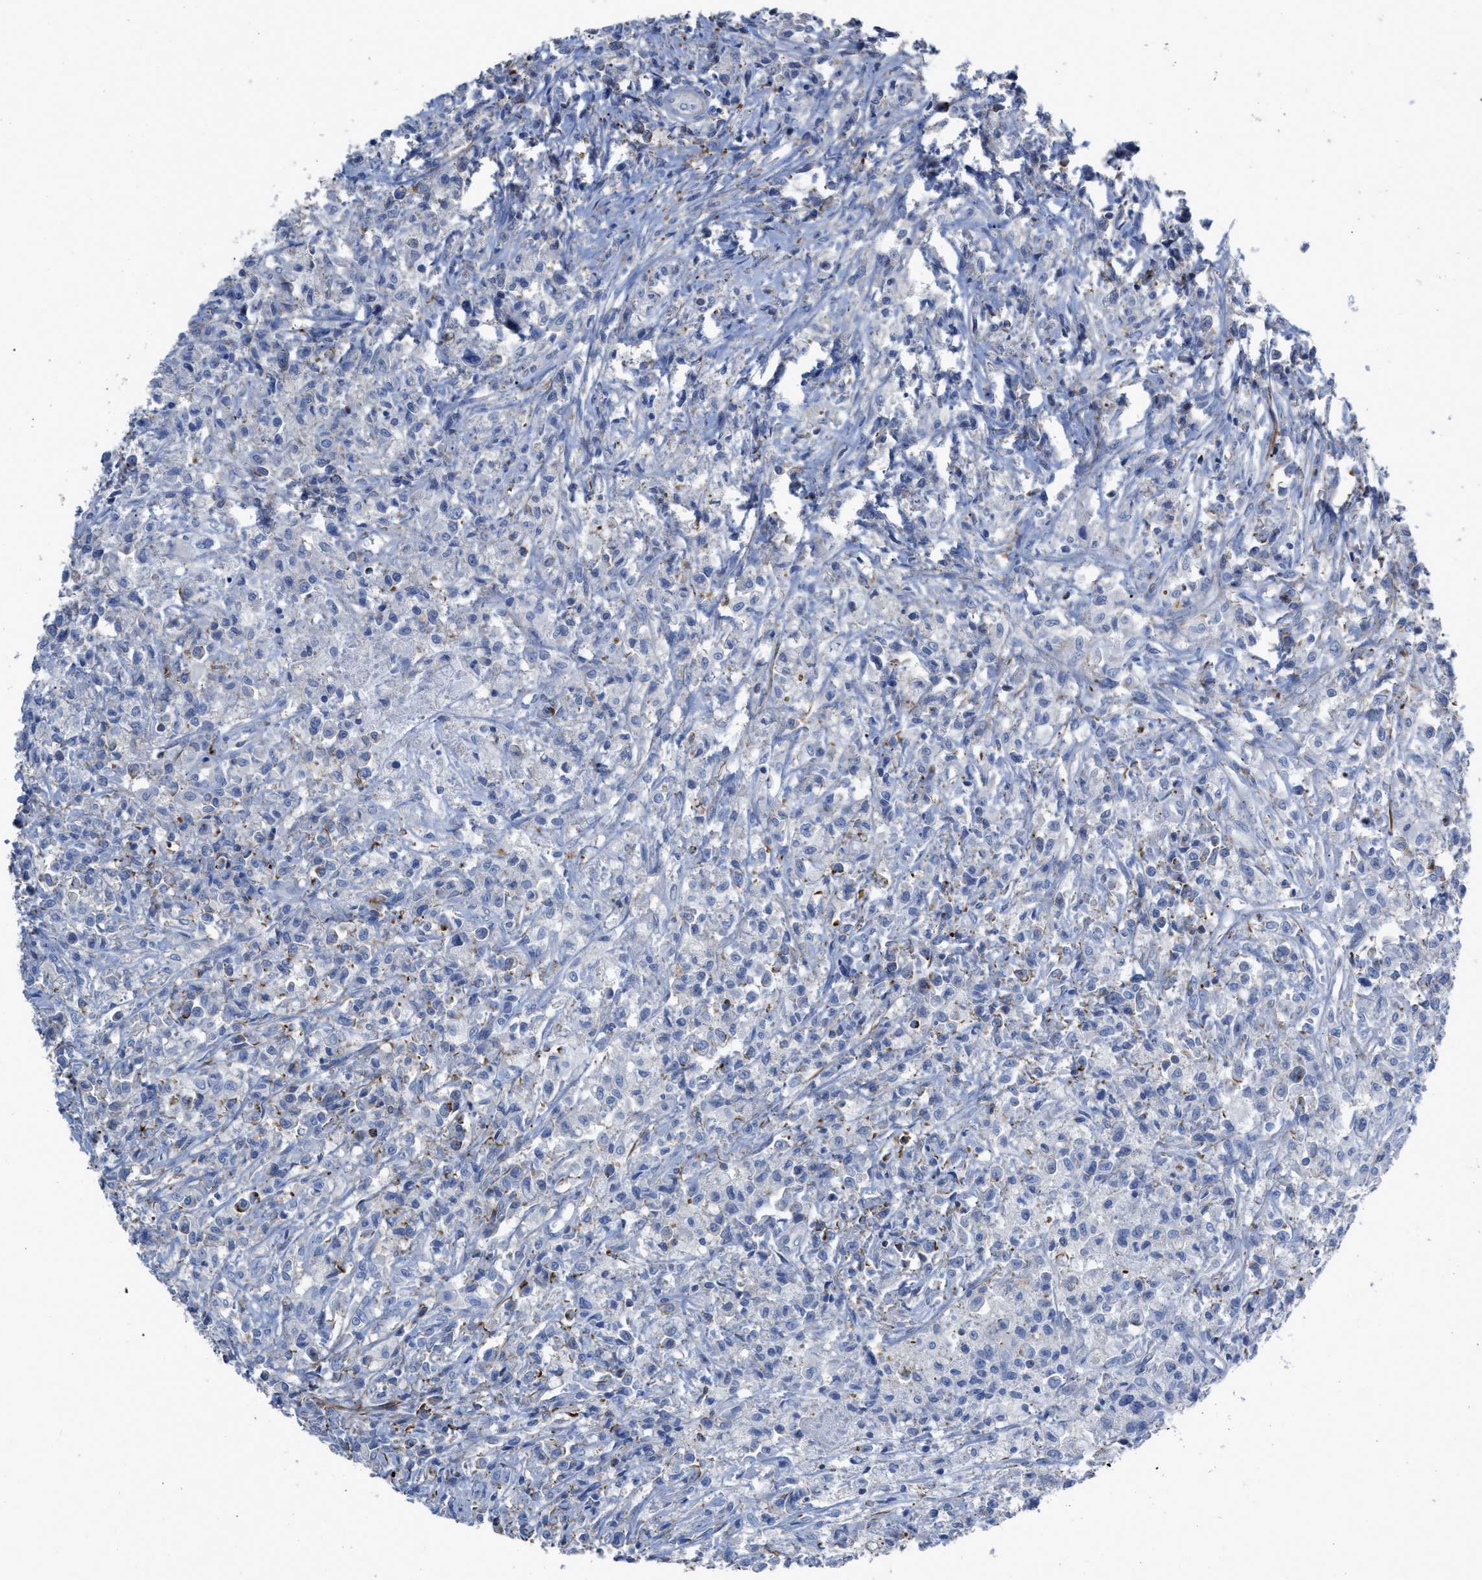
{"staining": {"intensity": "negative", "quantity": "none", "location": "none"}, "tissue": "testis cancer", "cell_type": "Tumor cells", "image_type": "cancer", "snomed": [{"axis": "morphology", "description": "Carcinoma, Embryonal, NOS"}, {"axis": "topography", "description": "Testis"}], "caption": "A high-resolution photomicrograph shows IHC staining of testis cancer, which reveals no significant positivity in tumor cells.", "gene": "PRMT2", "patient": {"sex": "male", "age": 2}}